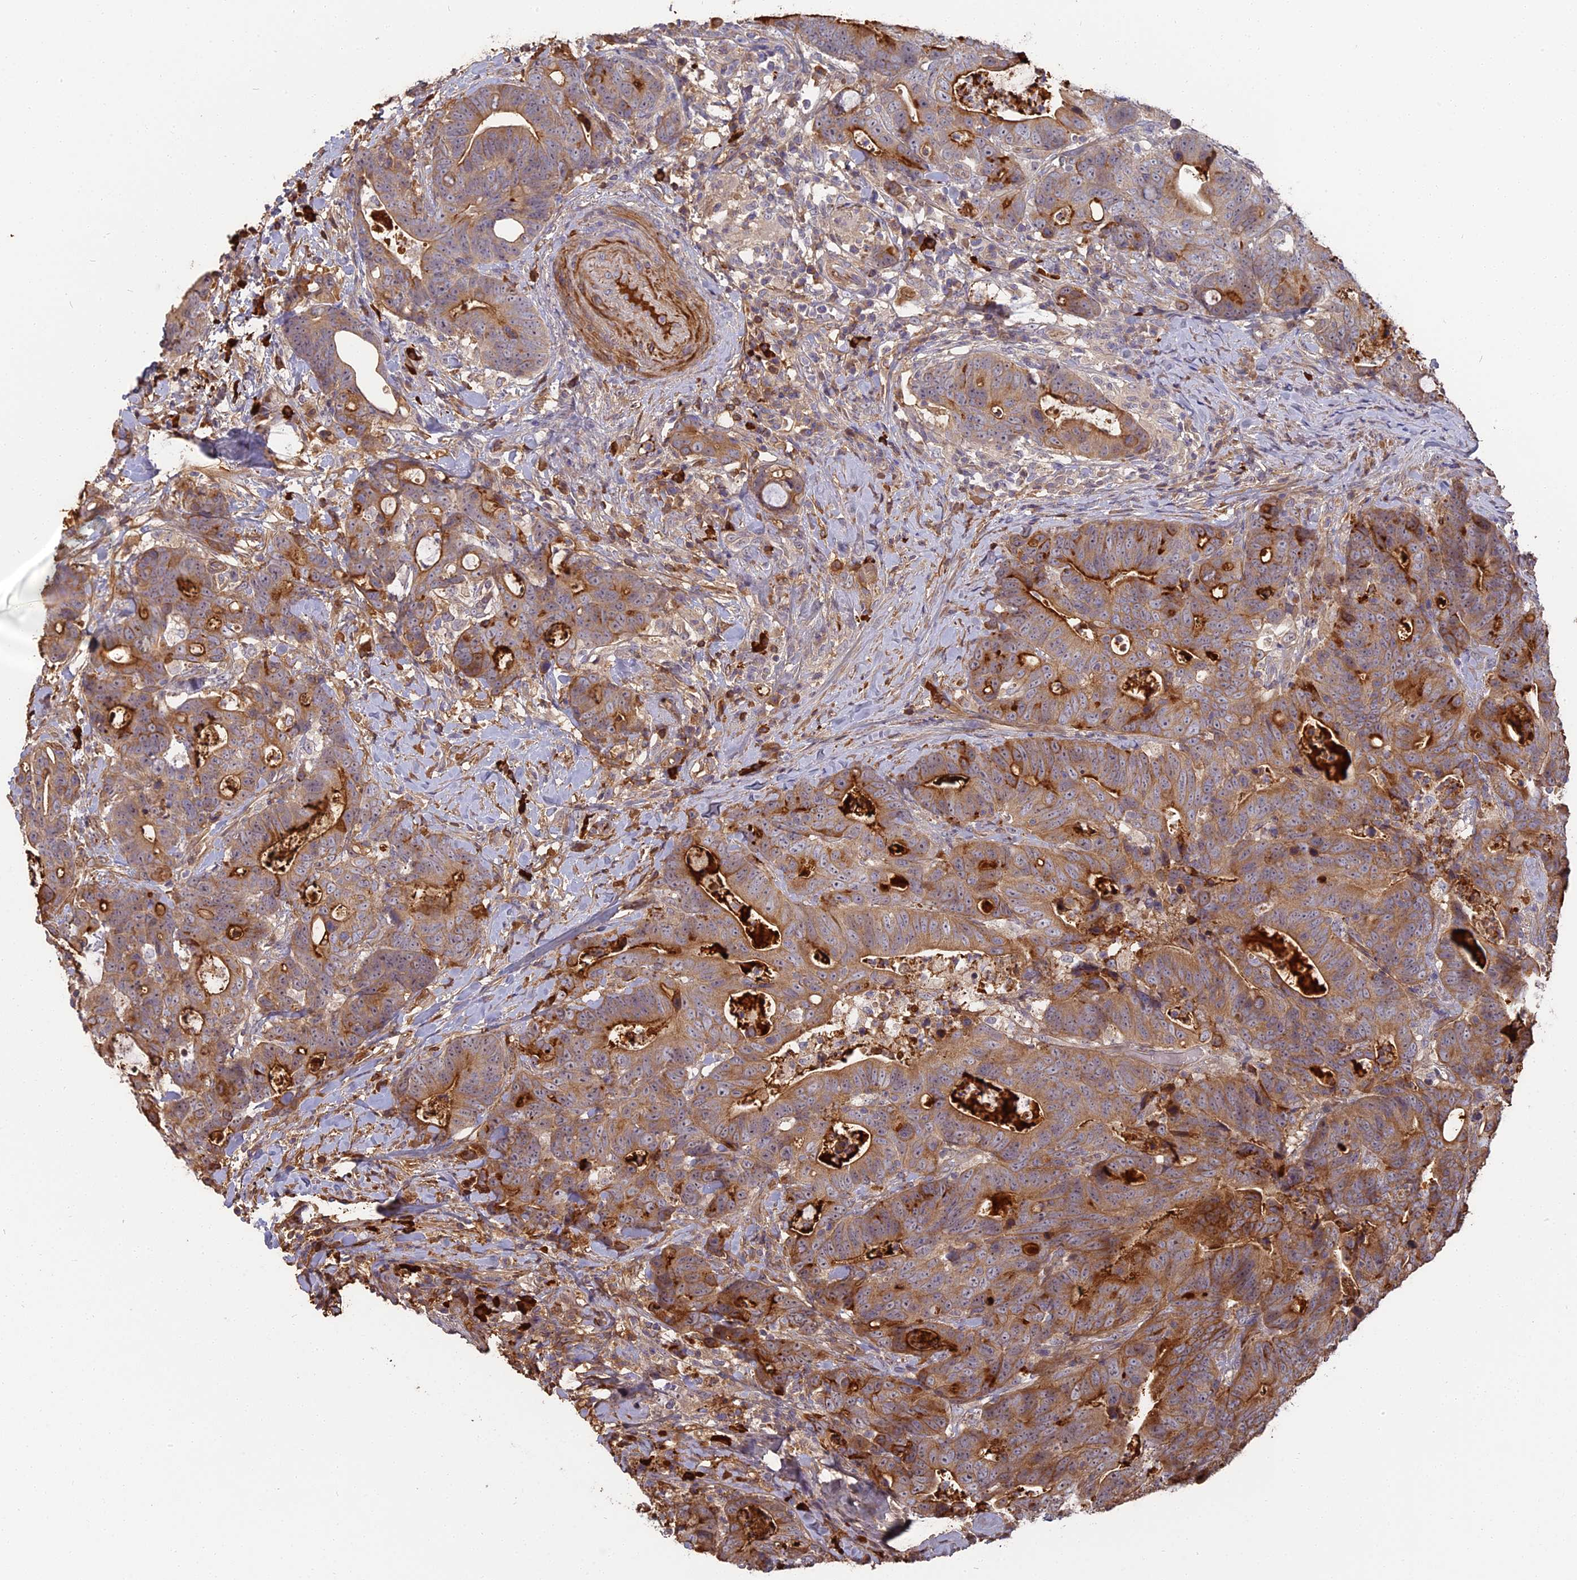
{"staining": {"intensity": "moderate", "quantity": ">75%", "location": "cytoplasmic/membranous"}, "tissue": "colorectal cancer", "cell_type": "Tumor cells", "image_type": "cancer", "snomed": [{"axis": "morphology", "description": "Adenocarcinoma, NOS"}, {"axis": "topography", "description": "Colon"}], "caption": "The histopathology image demonstrates a brown stain indicating the presence of a protein in the cytoplasmic/membranous of tumor cells in colorectal cancer (adenocarcinoma). The staining was performed using DAB (3,3'-diaminobenzidine) to visualize the protein expression in brown, while the nuclei were stained in blue with hematoxylin (Magnification: 20x).", "gene": "ERMAP", "patient": {"sex": "female", "age": 82}}